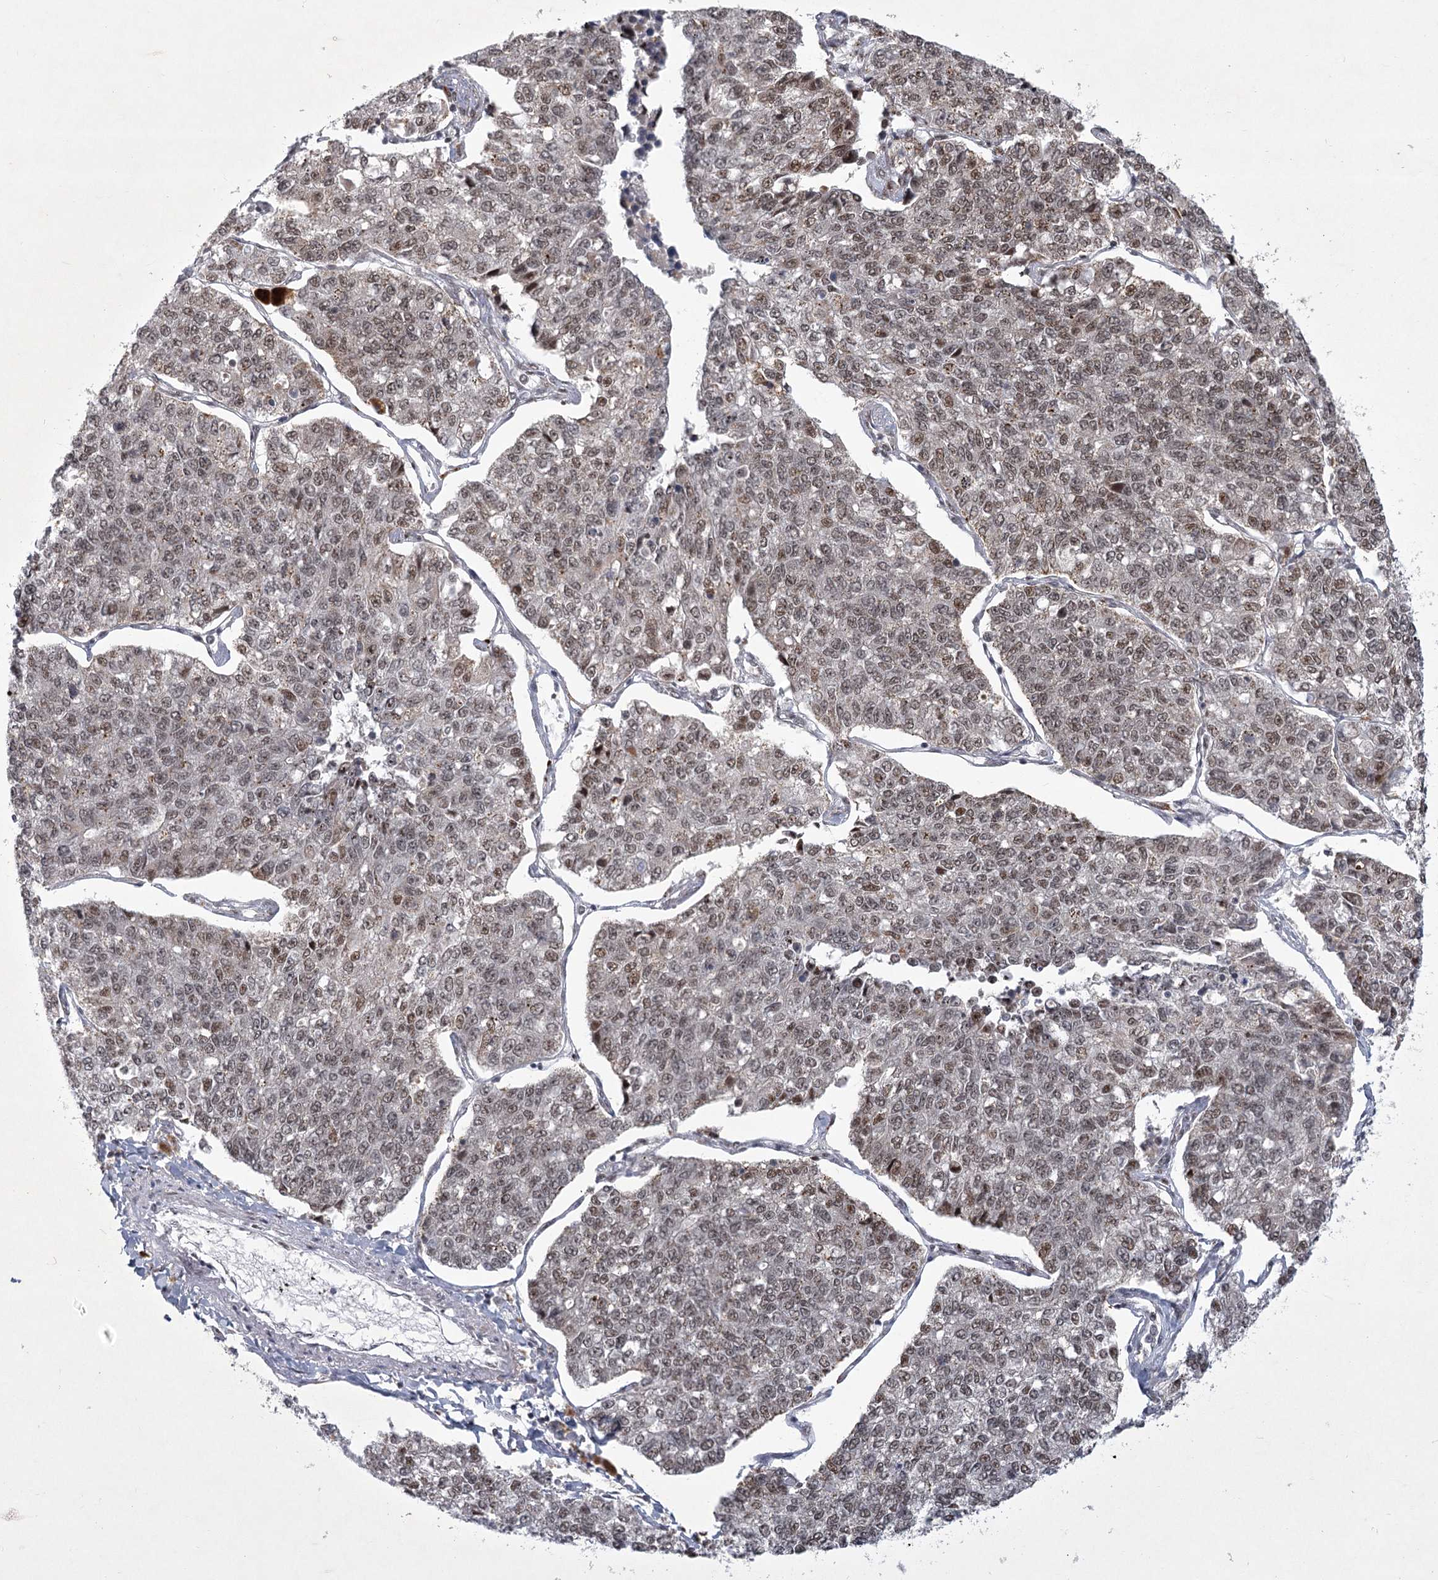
{"staining": {"intensity": "moderate", "quantity": ">75%", "location": "nuclear"}, "tissue": "lung cancer", "cell_type": "Tumor cells", "image_type": "cancer", "snomed": [{"axis": "morphology", "description": "Adenocarcinoma, NOS"}, {"axis": "topography", "description": "Lung"}], "caption": "Adenocarcinoma (lung) was stained to show a protein in brown. There is medium levels of moderate nuclear staining in approximately >75% of tumor cells.", "gene": "CIB4", "patient": {"sex": "male", "age": 49}}